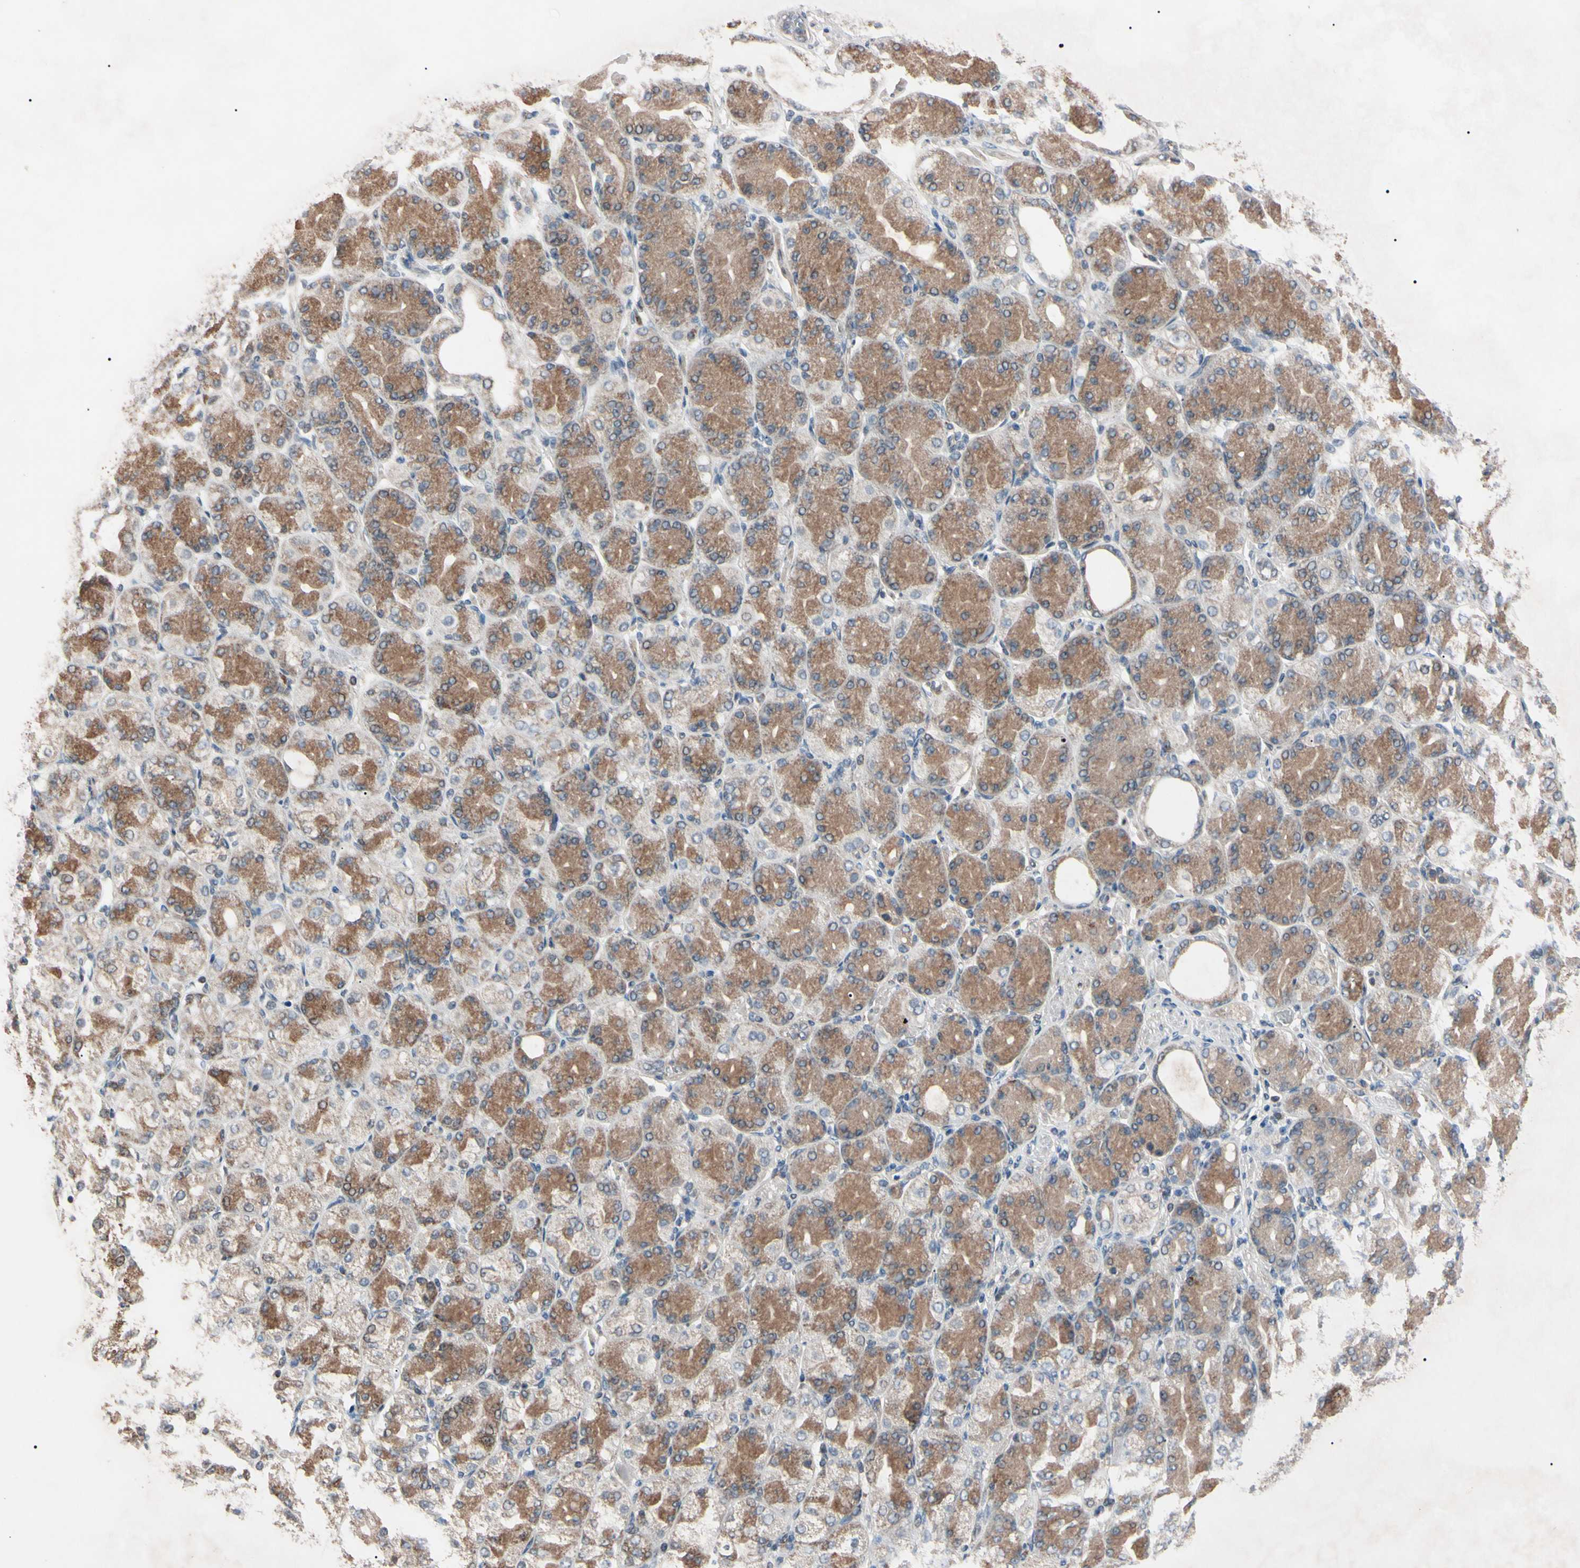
{"staining": {"intensity": "moderate", "quantity": ">75%", "location": "cytoplasmic/membranous"}, "tissue": "stomach cancer", "cell_type": "Tumor cells", "image_type": "cancer", "snomed": [{"axis": "morphology", "description": "Normal tissue, NOS"}, {"axis": "morphology", "description": "Adenocarcinoma, NOS"}, {"axis": "morphology", "description": "Adenocarcinoma, High grade"}, {"axis": "topography", "description": "Stomach, upper"}, {"axis": "topography", "description": "Stomach"}], "caption": "IHC (DAB (3,3'-diaminobenzidine)) staining of human adenocarcinoma (high-grade) (stomach) demonstrates moderate cytoplasmic/membranous protein expression in approximately >75% of tumor cells.", "gene": "TNFRSF1A", "patient": {"sex": "female", "age": 65}}